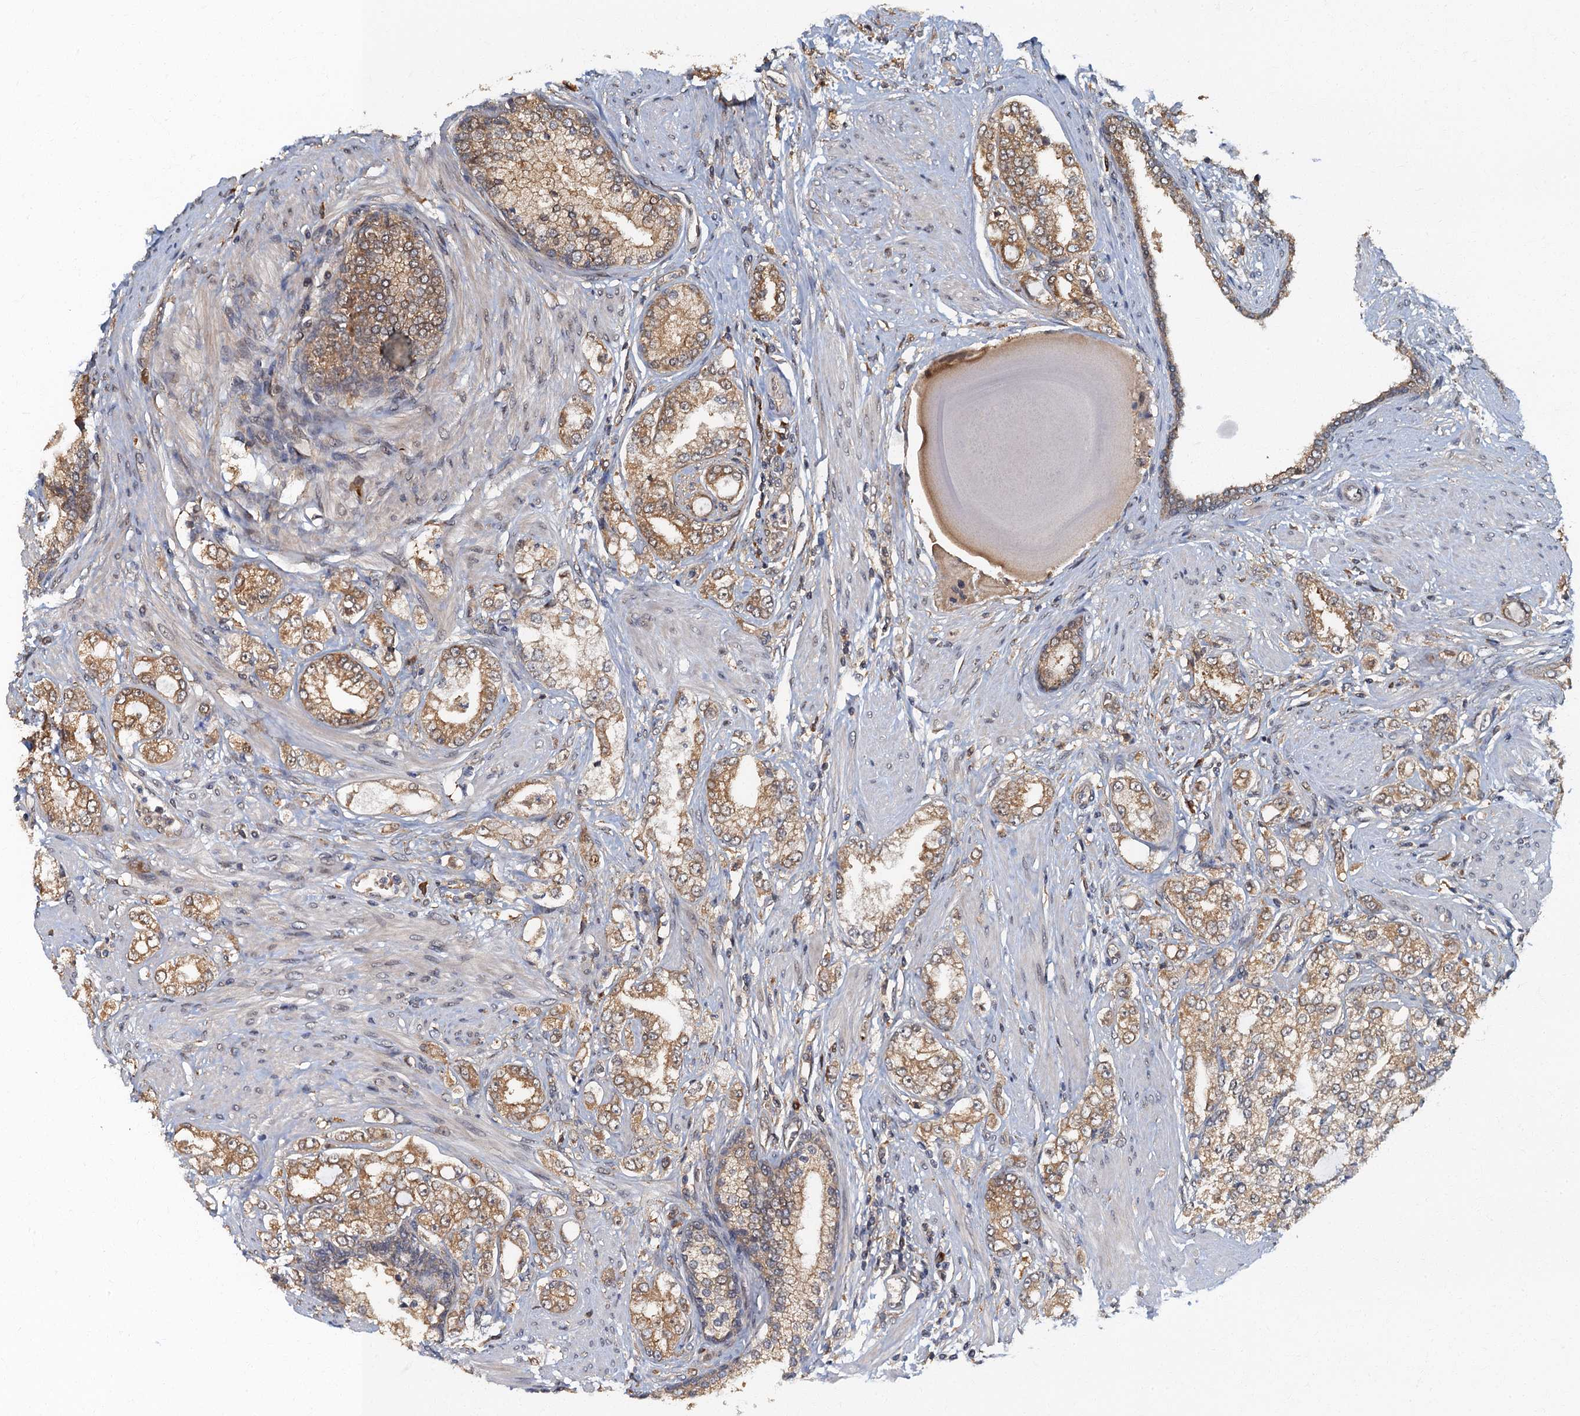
{"staining": {"intensity": "moderate", "quantity": ">75%", "location": "cytoplasmic/membranous"}, "tissue": "prostate cancer", "cell_type": "Tumor cells", "image_type": "cancer", "snomed": [{"axis": "morphology", "description": "Adenocarcinoma, High grade"}, {"axis": "topography", "description": "Prostate"}], "caption": "This image exhibits immunohistochemistry staining of adenocarcinoma (high-grade) (prostate), with medium moderate cytoplasmic/membranous expression in about >75% of tumor cells.", "gene": "TBCK", "patient": {"sex": "male", "age": 64}}